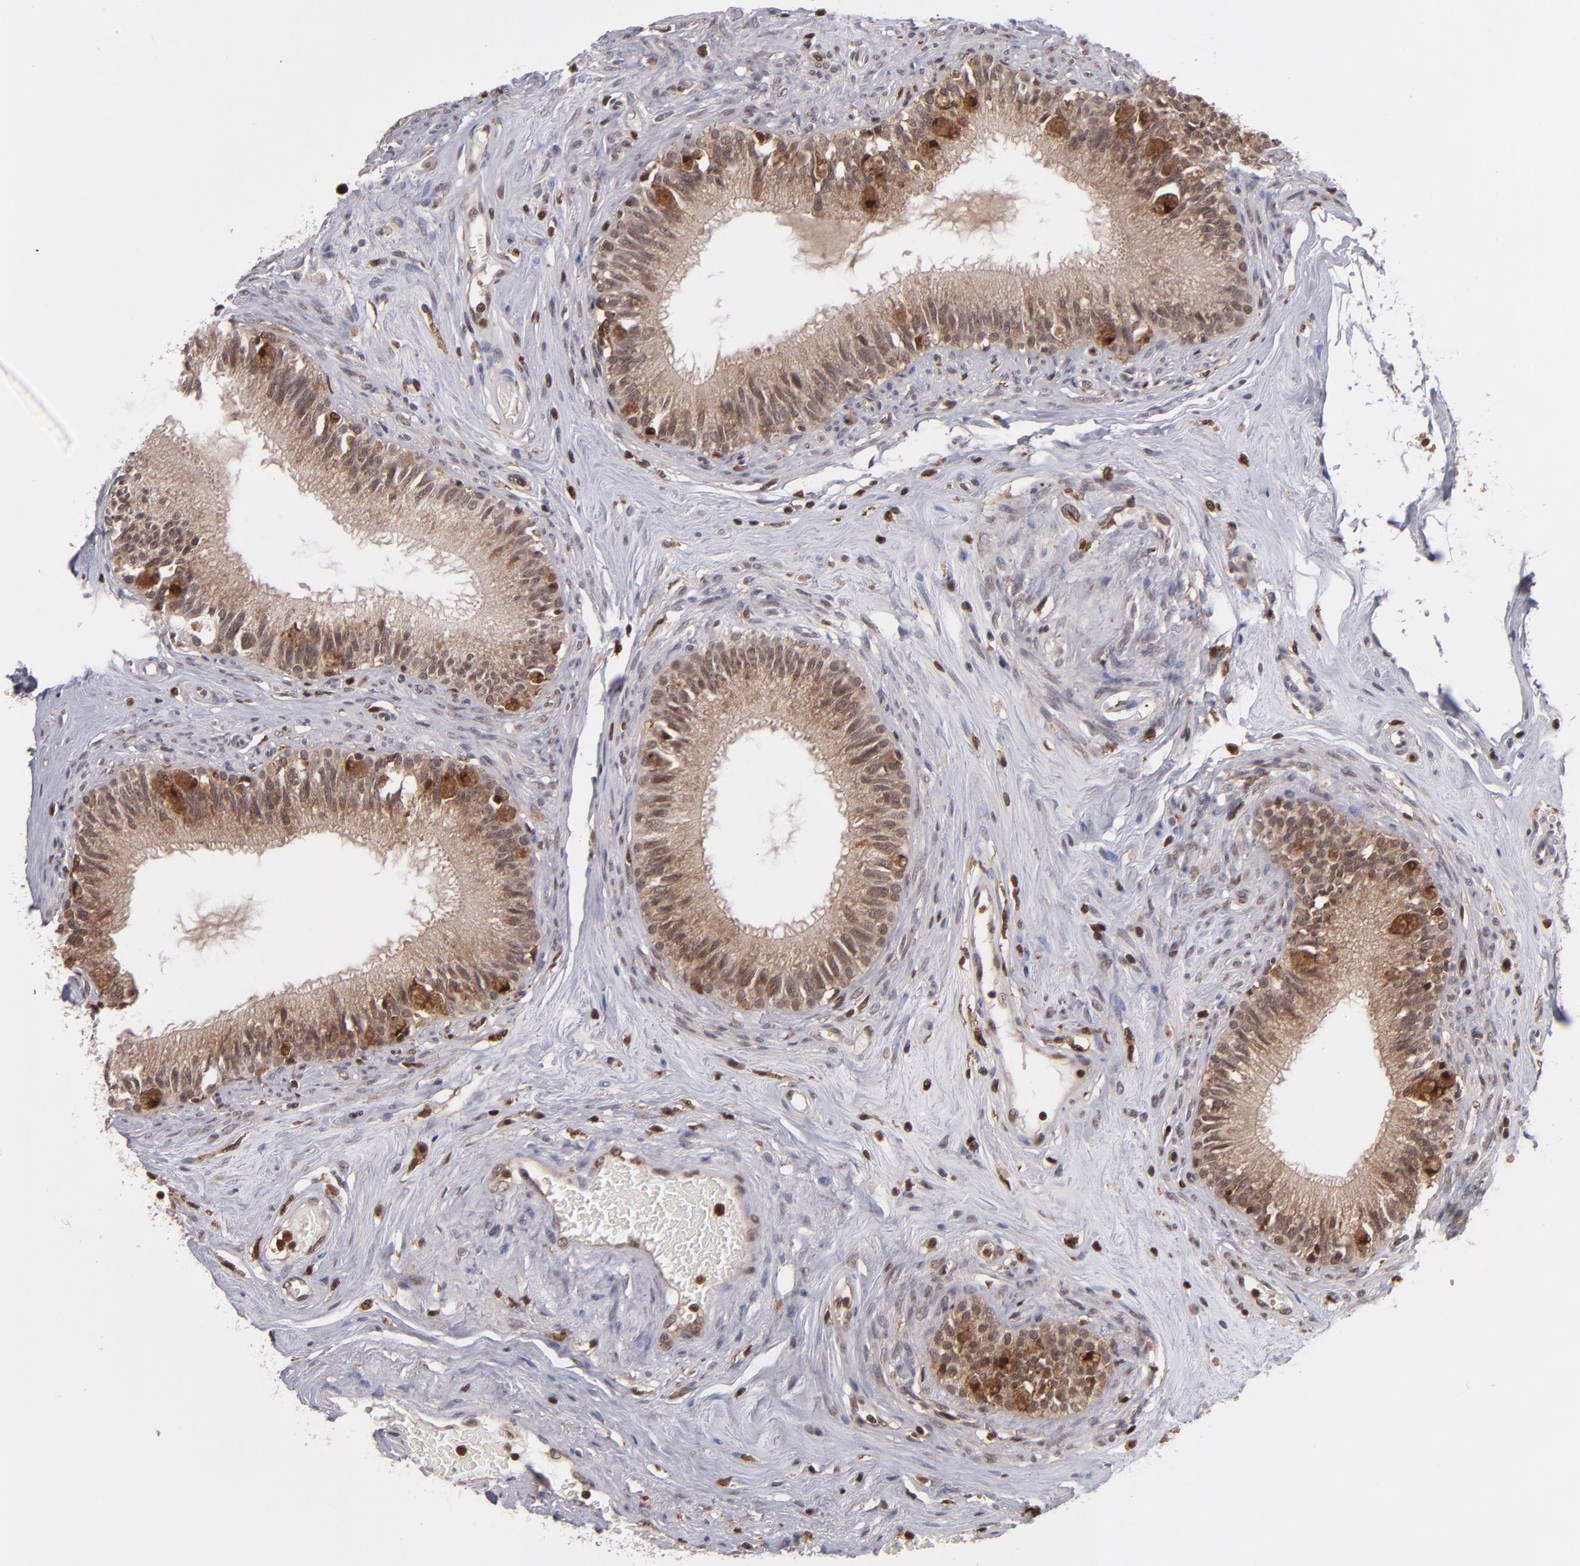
{"staining": {"intensity": "moderate", "quantity": ">75%", "location": "cytoplasmic/membranous,nuclear"}, "tissue": "epididymis", "cell_type": "Glandular cells", "image_type": "normal", "snomed": [{"axis": "morphology", "description": "Normal tissue, NOS"}, {"axis": "morphology", "description": "Inflammation, NOS"}, {"axis": "topography", "description": "Epididymis"}], "caption": "Immunohistochemistry (IHC) of benign epididymis exhibits medium levels of moderate cytoplasmic/membranous,nuclear expression in about >75% of glandular cells.", "gene": "GRB2", "patient": {"sex": "male", "age": 84}}